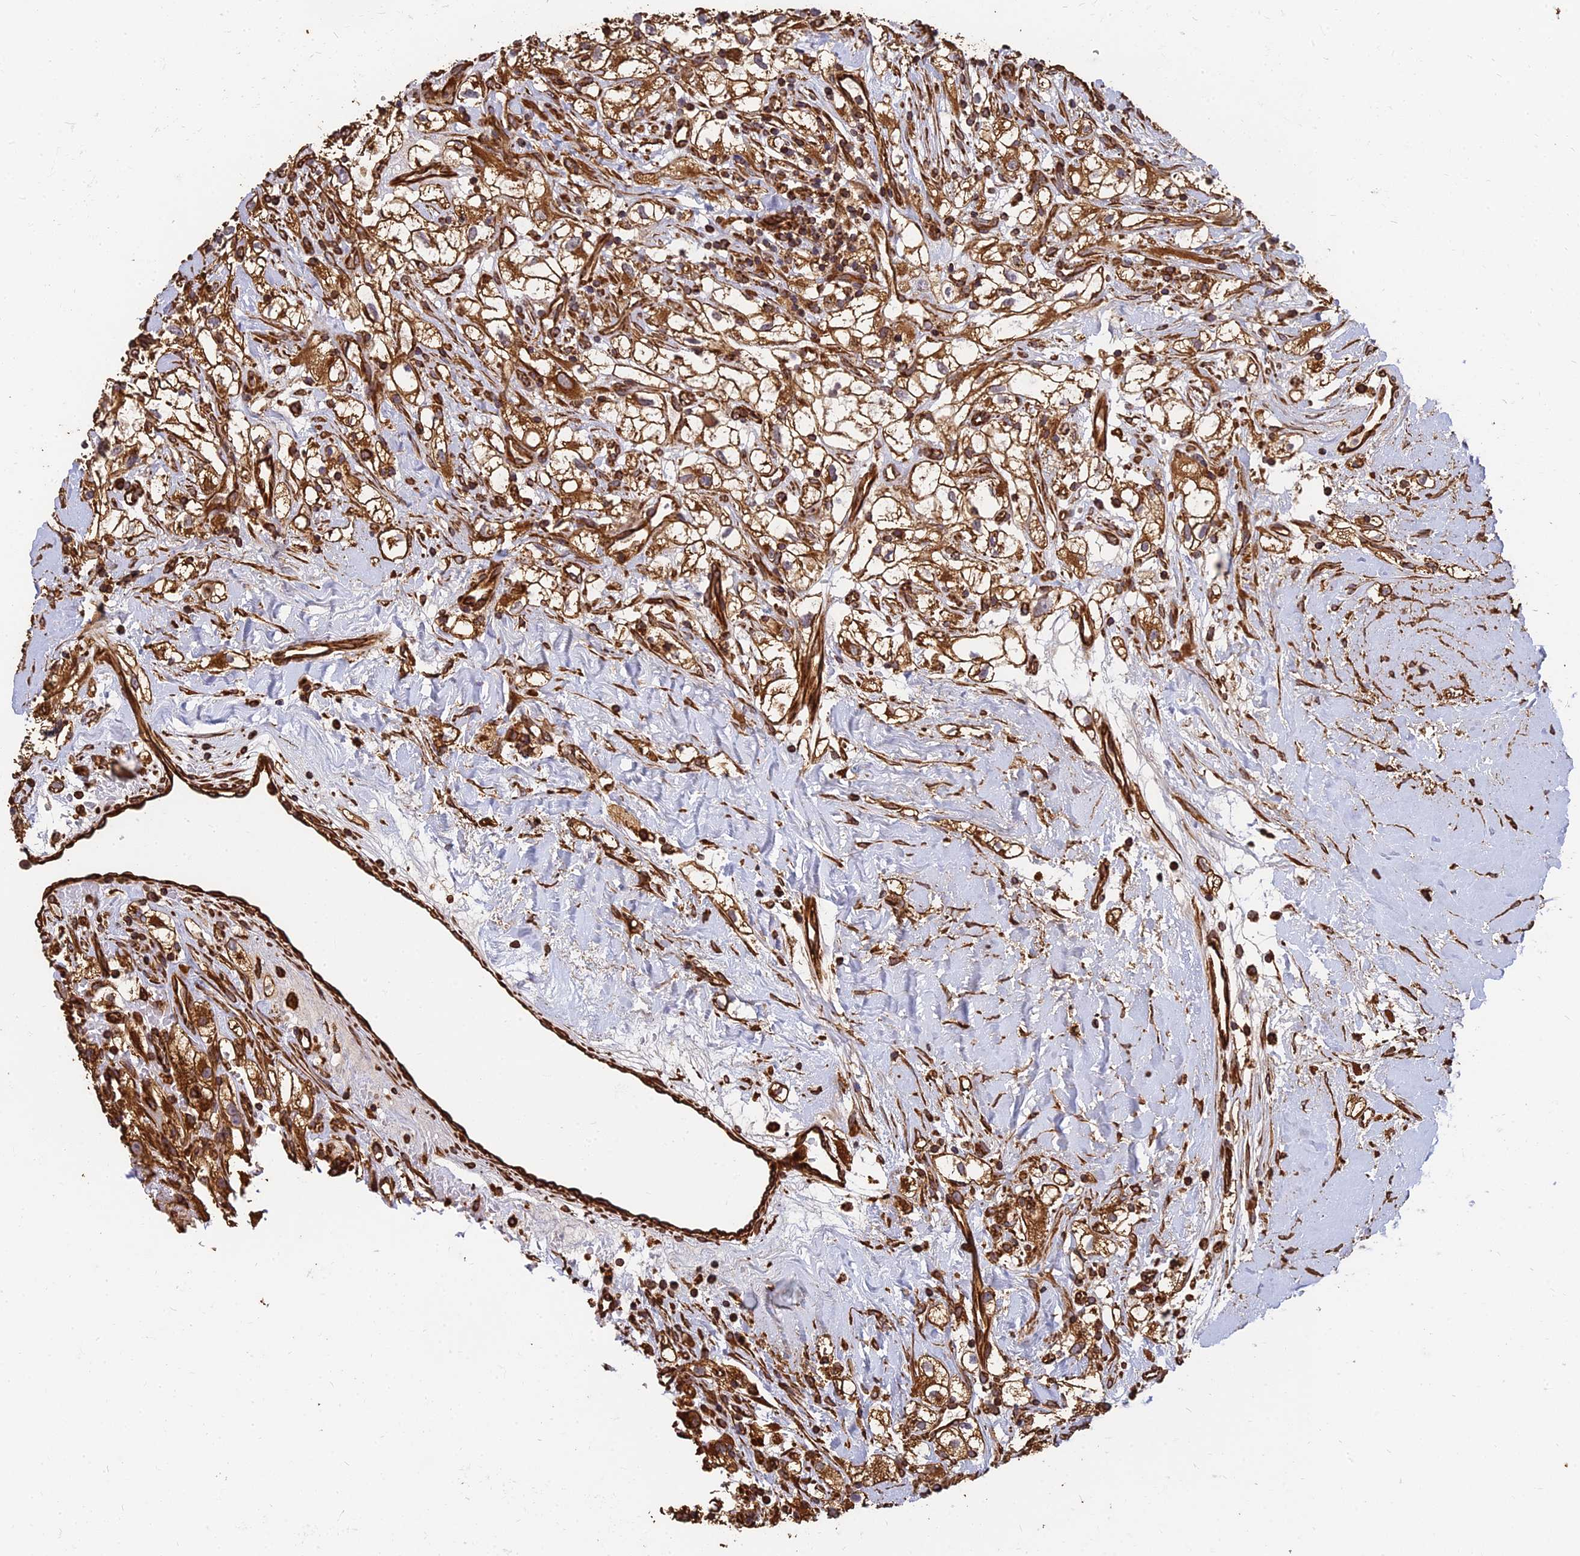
{"staining": {"intensity": "strong", "quantity": ">75%", "location": "cytoplasmic/membranous"}, "tissue": "renal cancer", "cell_type": "Tumor cells", "image_type": "cancer", "snomed": [{"axis": "morphology", "description": "Adenocarcinoma, NOS"}, {"axis": "topography", "description": "Kidney"}], "caption": "The immunohistochemical stain labels strong cytoplasmic/membranous staining in tumor cells of renal cancer tissue.", "gene": "DSTYK", "patient": {"sex": "male", "age": 59}}